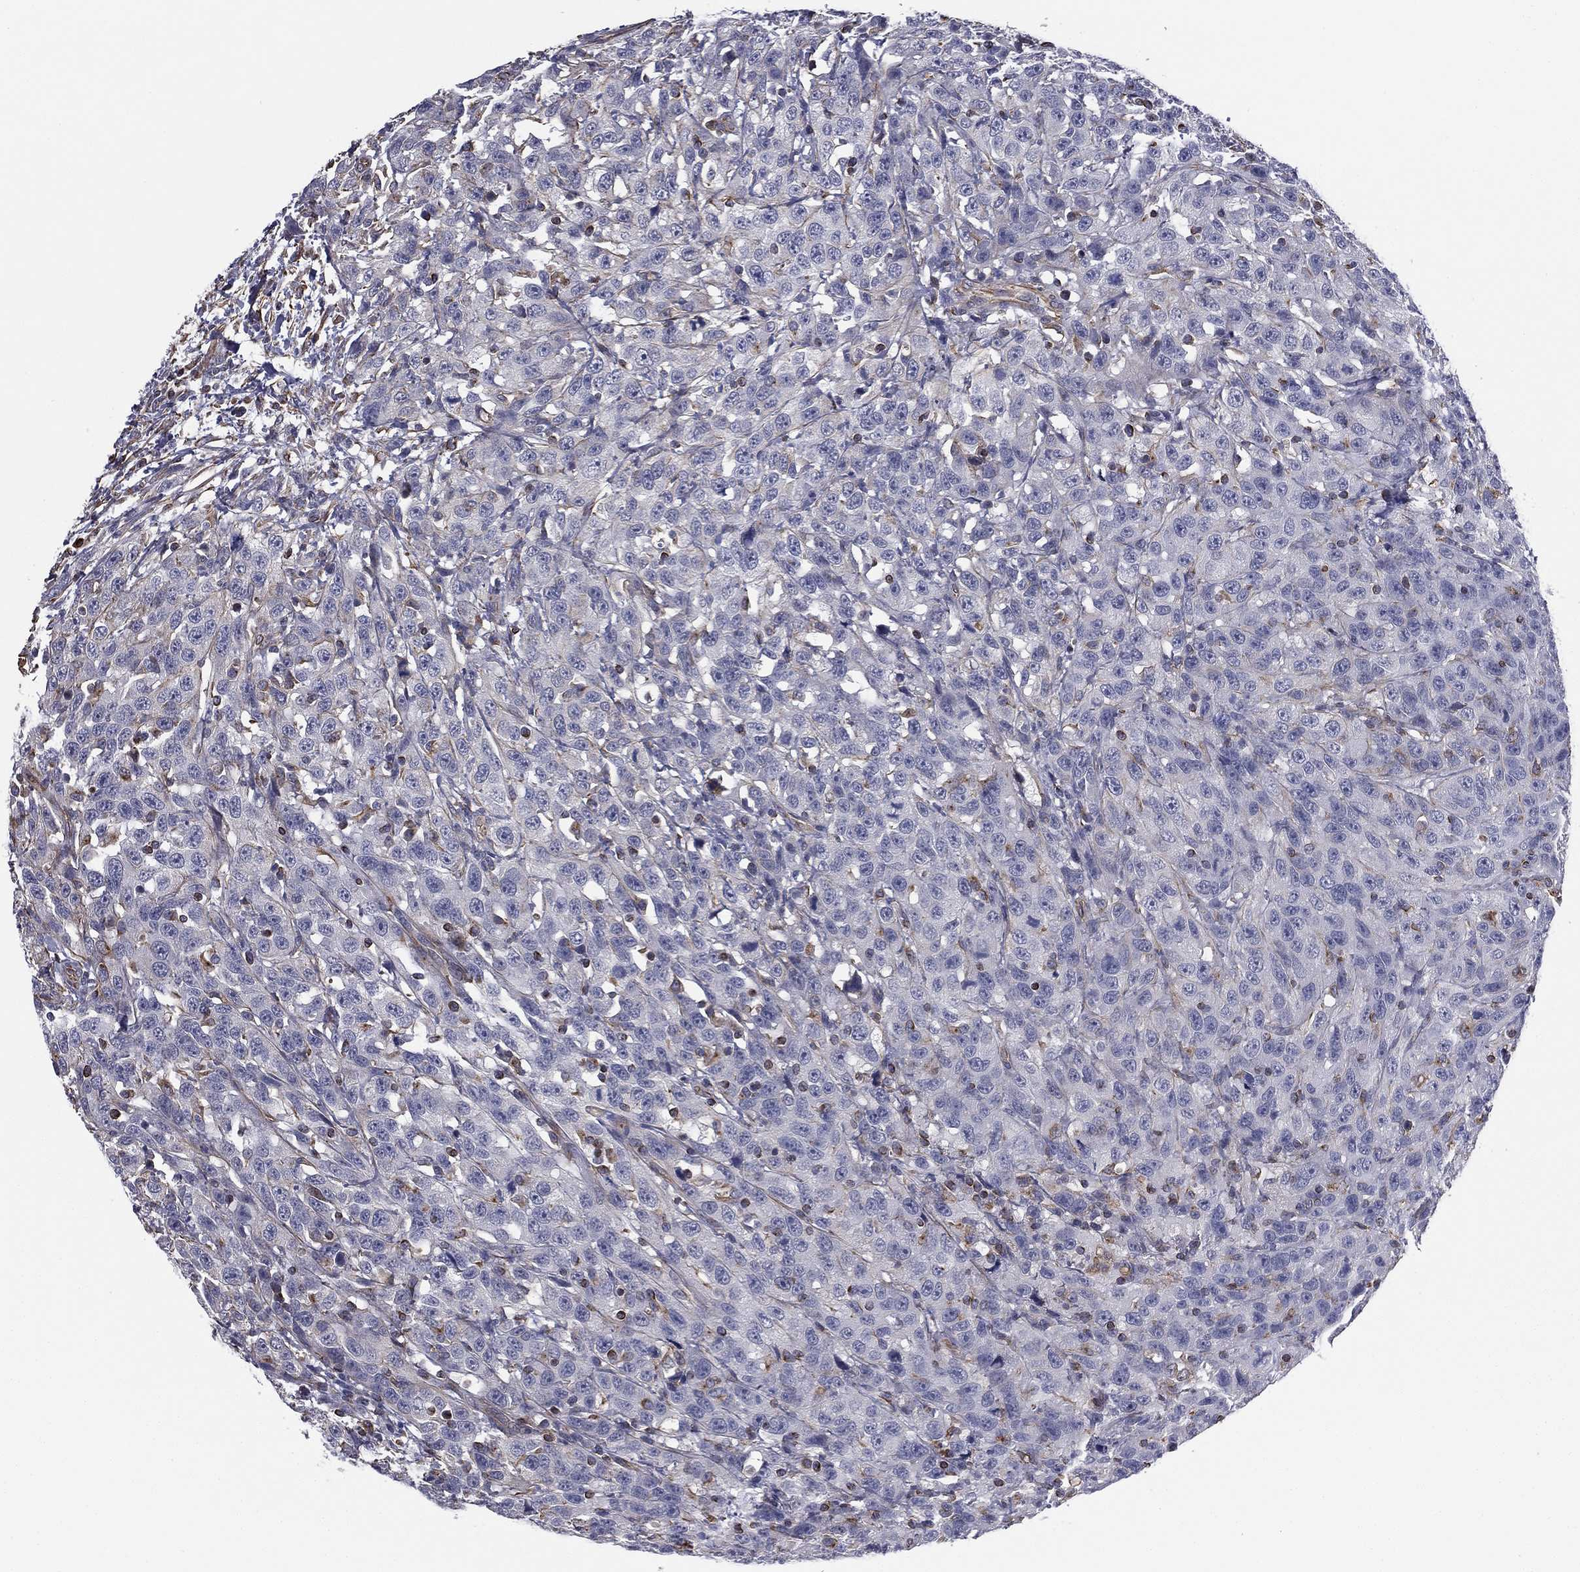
{"staining": {"intensity": "moderate", "quantity": "<25%", "location": "cytoplasmic/membranous"}, "tissue": "urothelial cancer", "cell_type": "Tumor cells", "image_type": "cancer", "snomed": [{"axis": "morphology", "description": "Urothelial carcinoma, NOS"}, {"axis": "morphology", "description": "Urothelial carcinoma, High grade"}, {"axis": "topography", "description": "Urinary bladder"}], "caption": "A low amount of moderate cytoplasmic/membranous expression is appreciated in about <25% of tumor cells in urothelial cancer tissue.", "gene": "SCUBE1", "patient": {"sex": "female", "age": 73}}